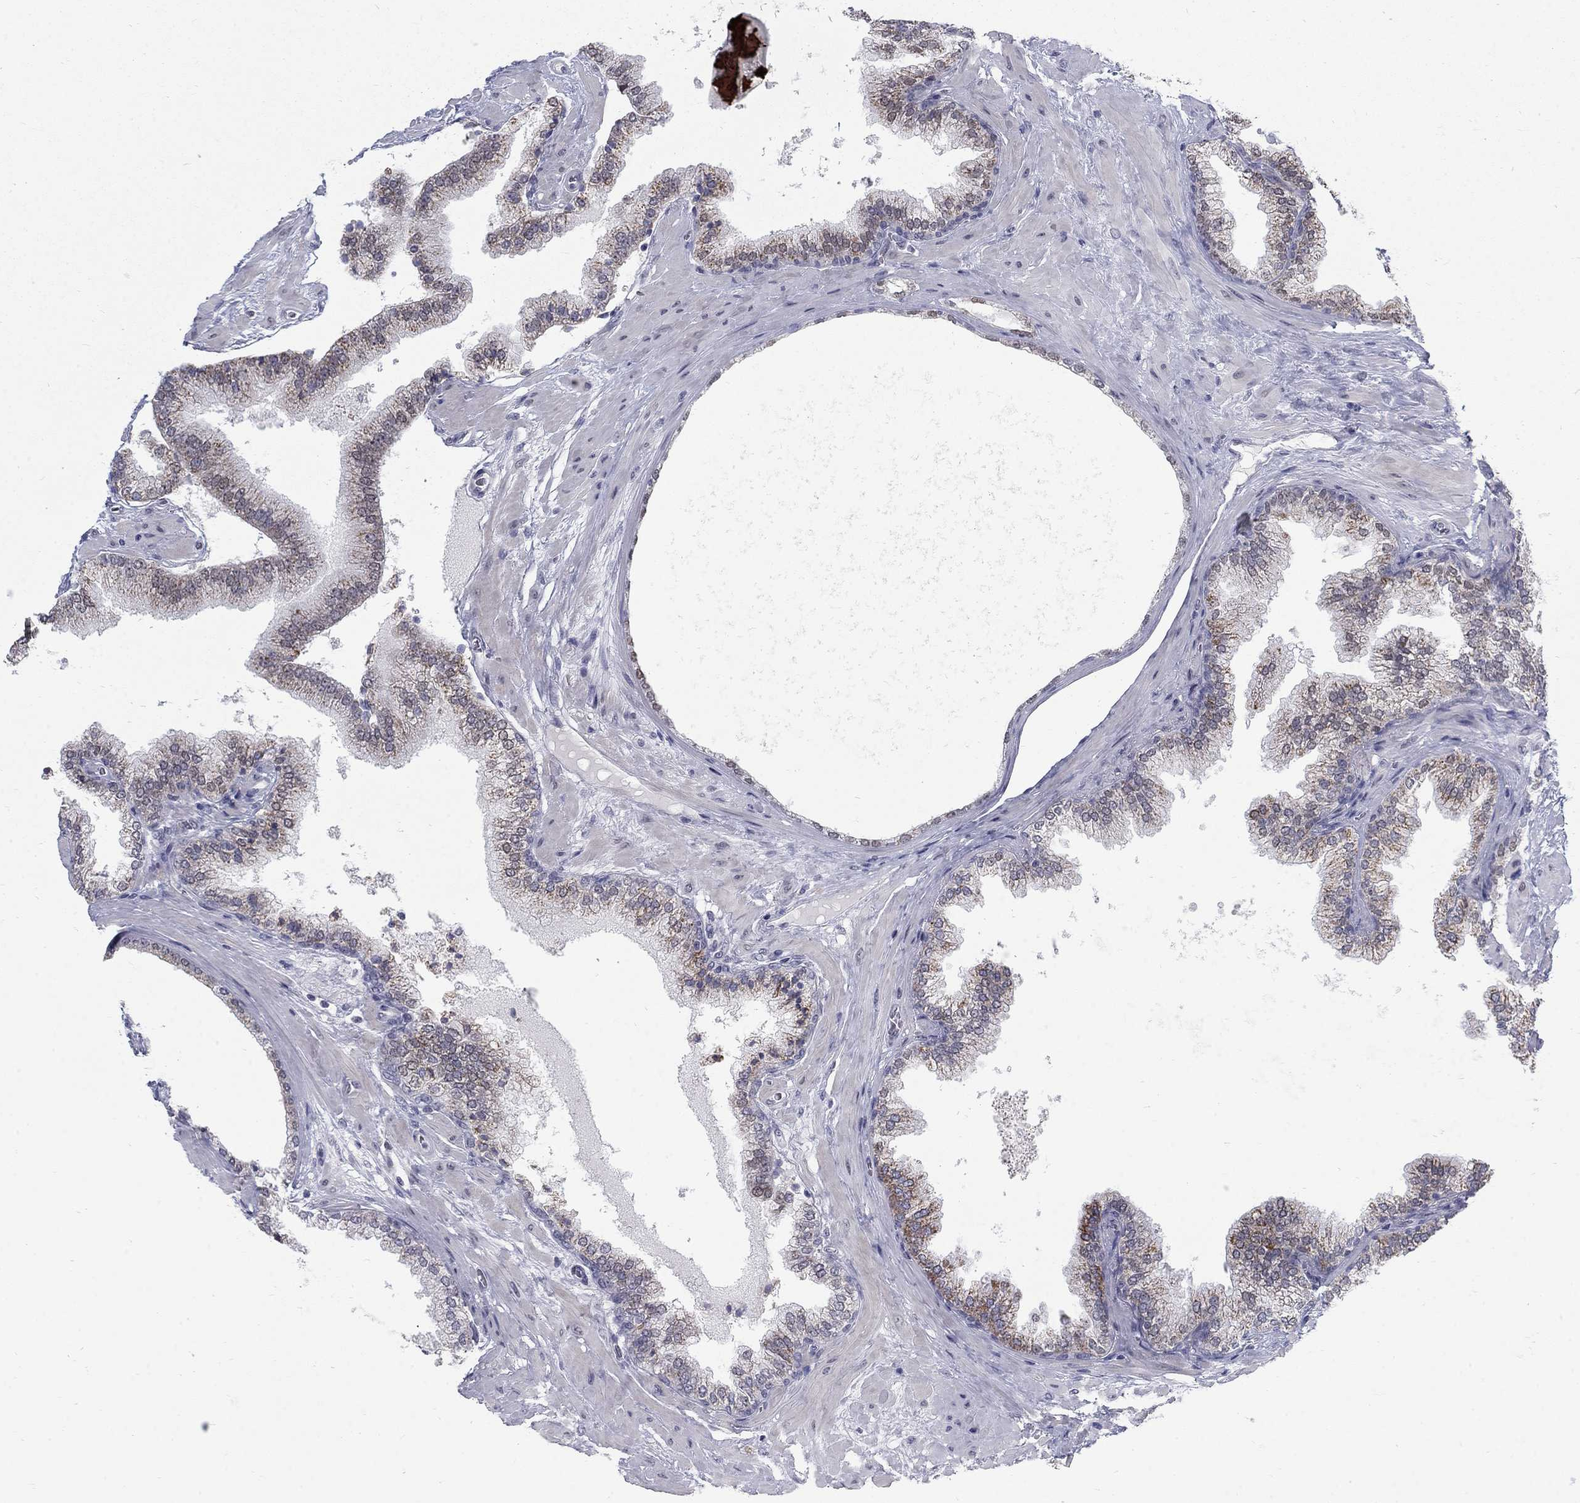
{"staining": {"intensity": "moderate", "quantity": "<25%", "location": "cytoplasmic/membranous"}, "tissue": "prostate cancer", "cell_type": "Tumor cells", "image_type": "cancer", "snomed": [{"axis": "morphology", "description": "Adenocarcinoma, Low grade"}, {"axis": "topography", "description": "Prostate"}], "caption": "Low-grade adenocarcinoma (prostate) stained for a protein shows moderate cytoplasmic/membranous positivity in tumor cells. The staining is performed using DAB (3,3'-diaminobenzidine) brown chromogen to label protein expression. The nuclei are counter-stained blue using hematoxylin.", "gene": "GCFC2", "patient": {"sex": "male", "age": 72}}